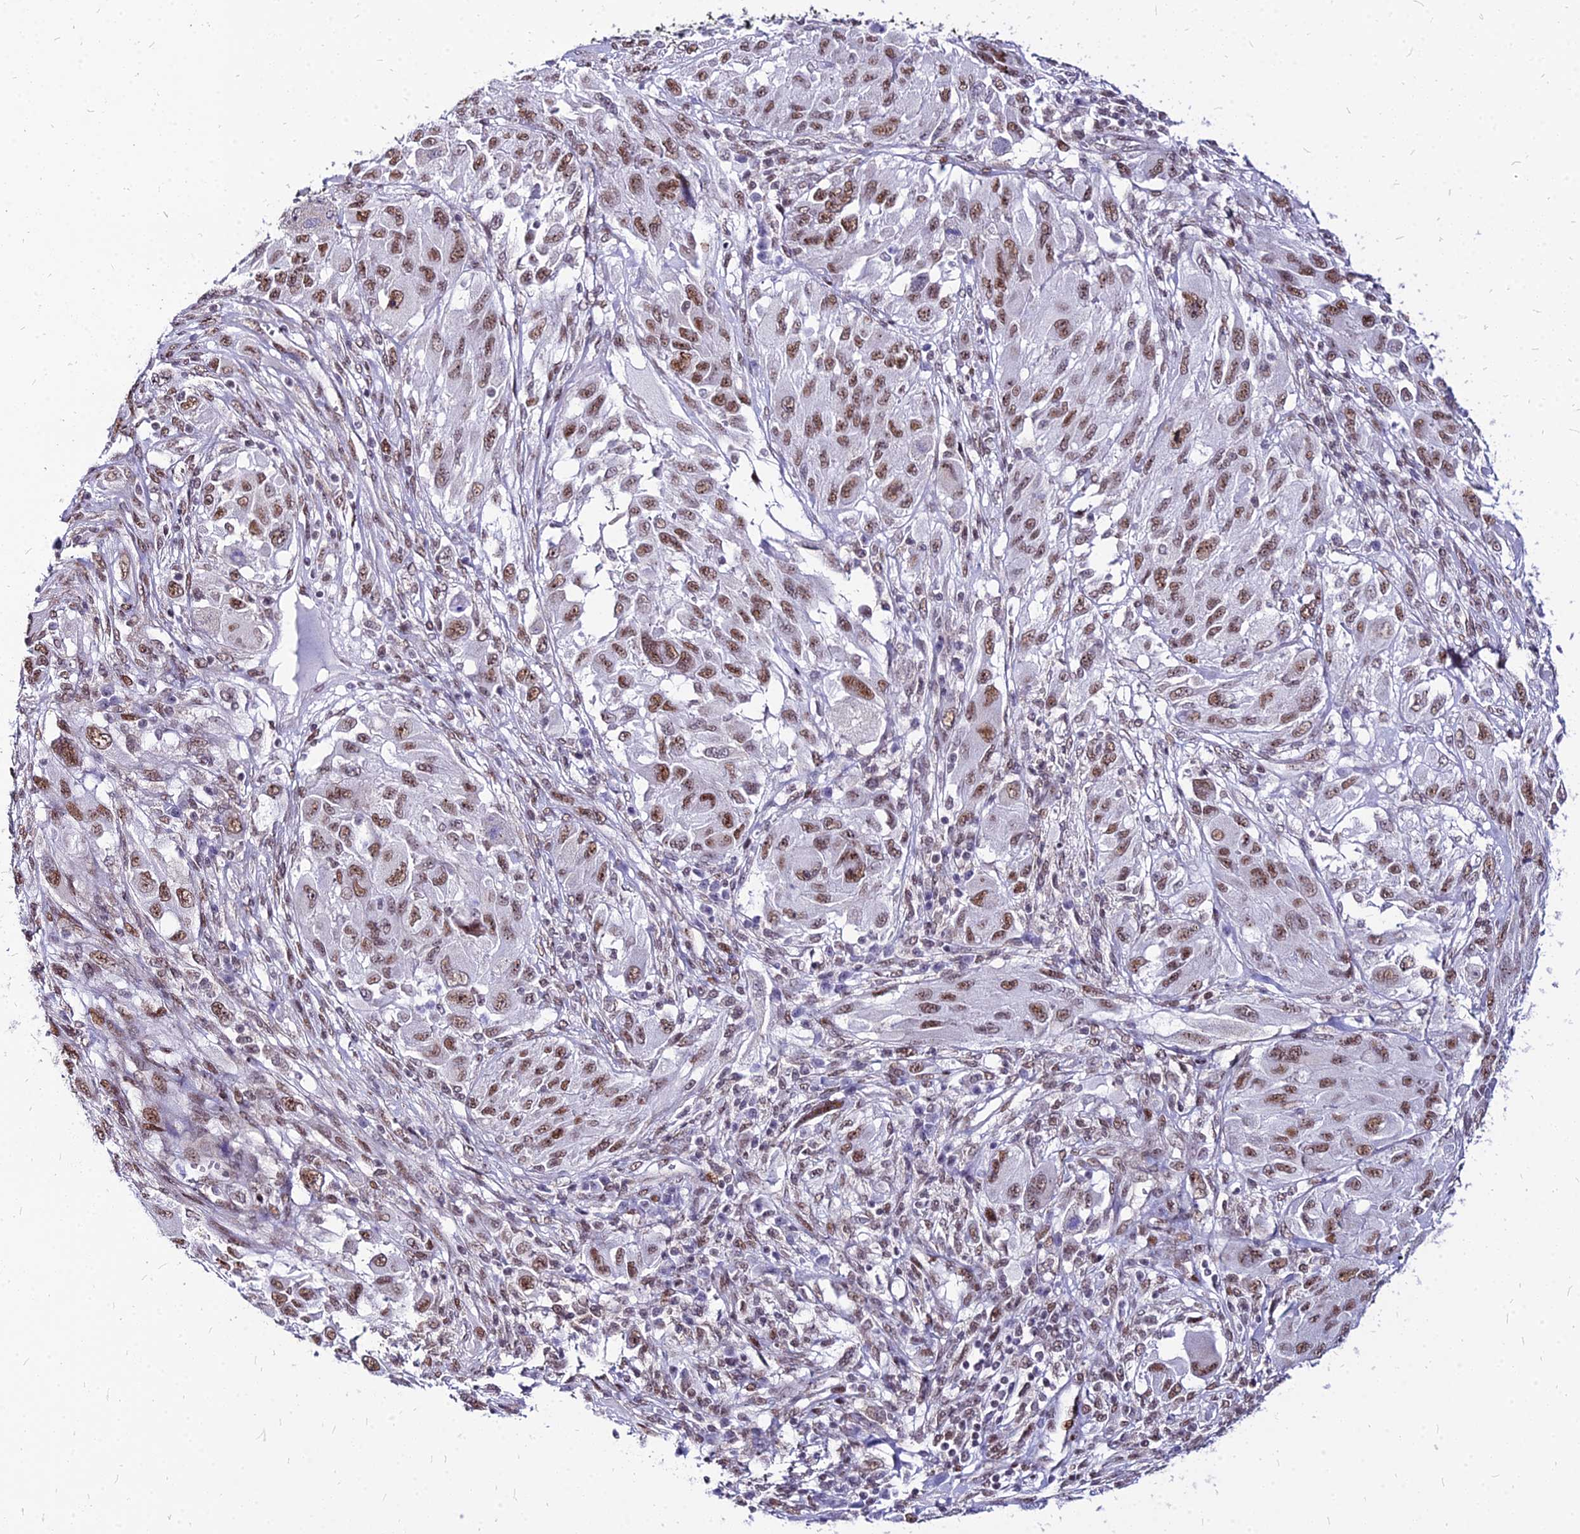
{"staining": {"intensity": "moderate", "quantity": ">75%", "location": "nuclear"}, "tissue": "melanoma", "cell_type": "Tumor cells", "image_type": "cancer", "snomed": [{"axis": "morphology", "description": "Malignant melanoma, NOS"}, {"axis": "topography", "description": "Skin"}], "caption": "A brown stain labels moderate nuclear expression of a protein in melanoma tumor cells.", "gene": "FDX2", "patient": {"sex": "female", "age": 91}}